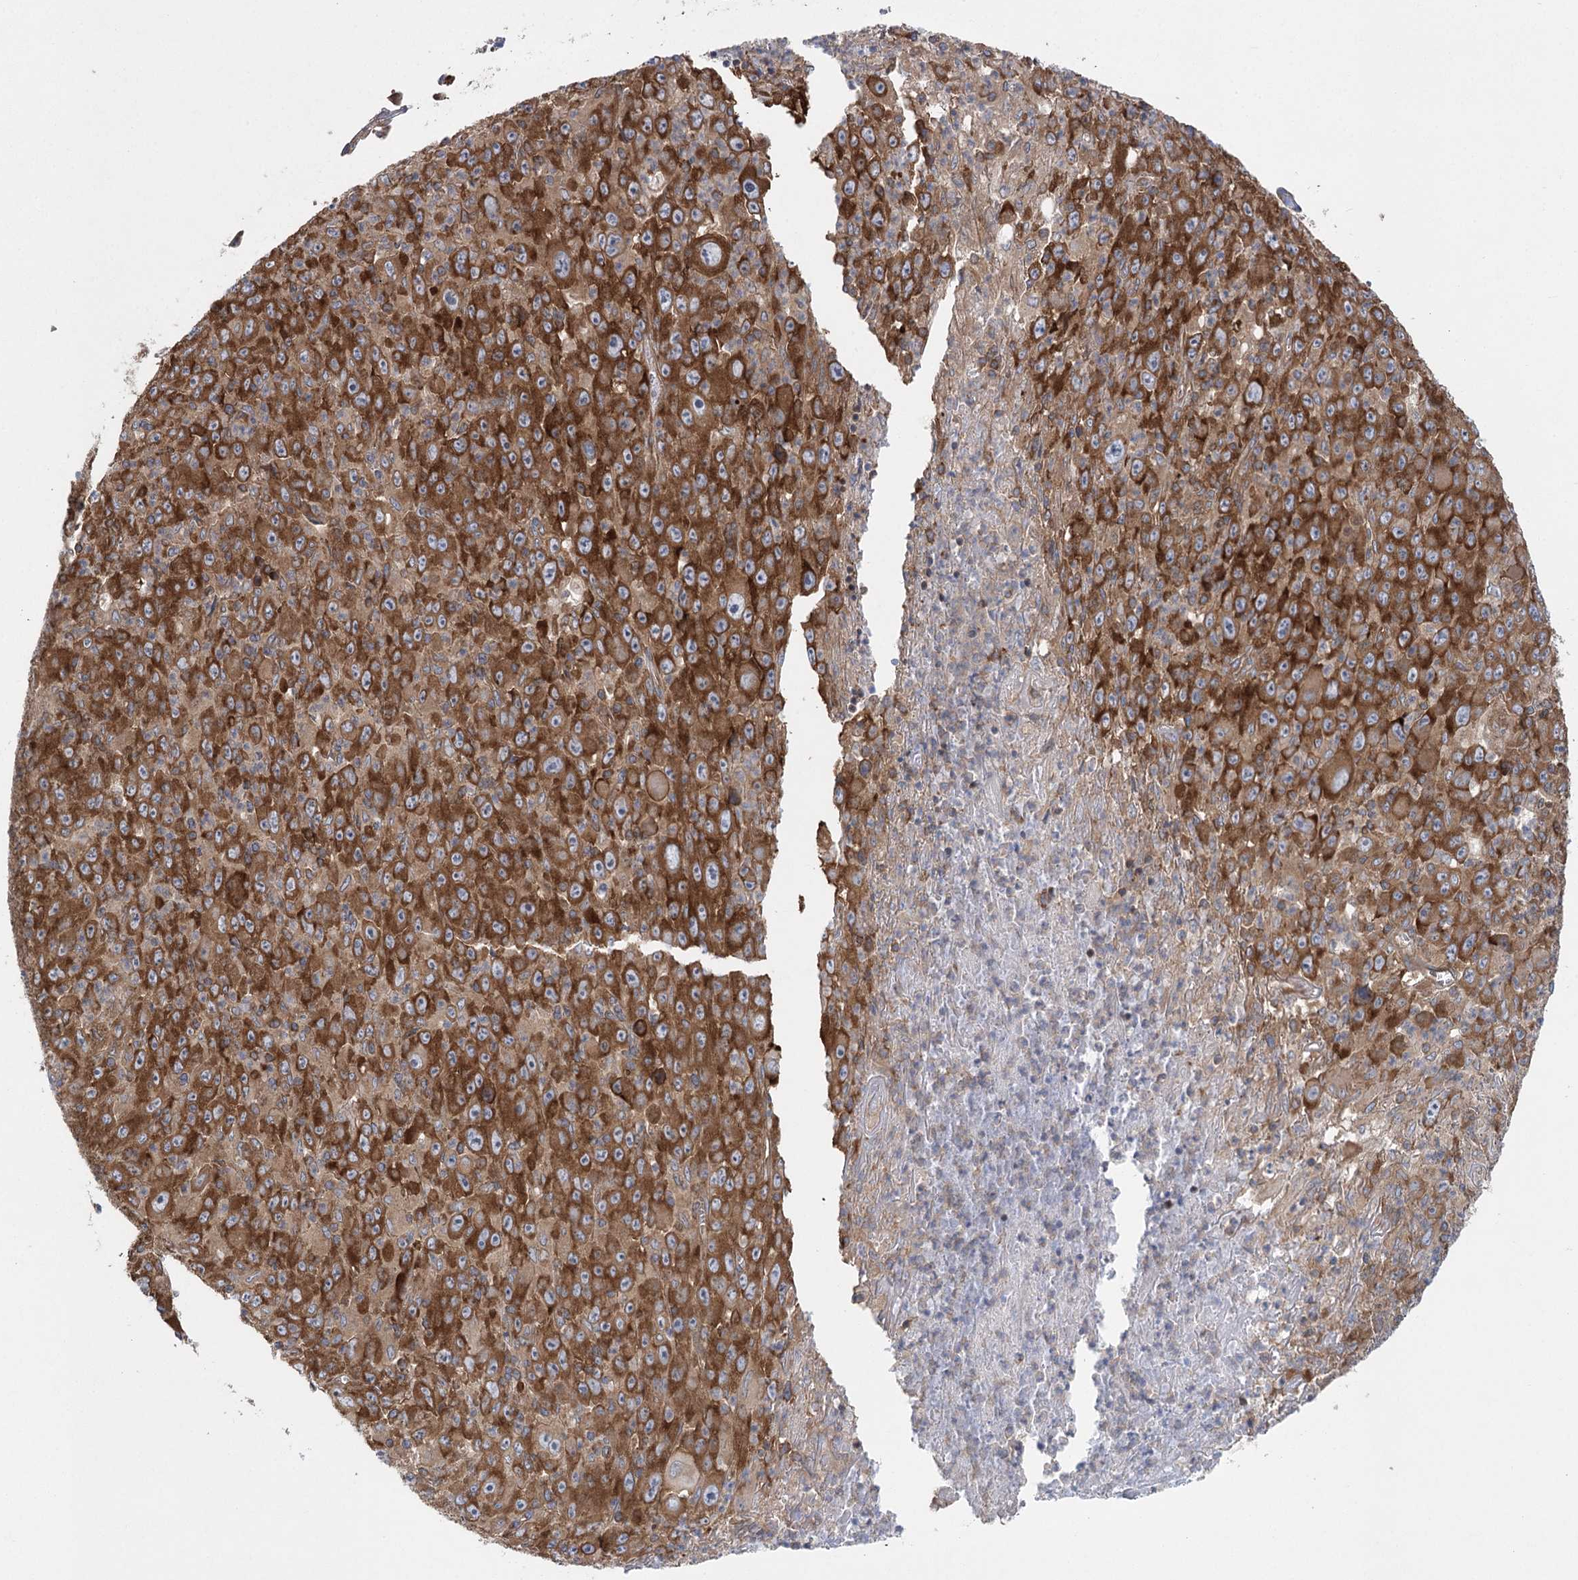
{"staining": {"intensity": "strong", "quantity": ">75%", "location": "cytoplasmic/membranous"}, "tissue": "melanoma", "cell_type": "Tumor cells", "image_type": "cancer", "snomed": [{"axis": "morphology", "description": "Malignant melanoma, Metastatic site"}, {"axis": "topography", "description": "Skin"}], "caption": "Melanoma stained with DAB (3,3'-diaminobenzidine) IHC demonstrates high levels of strong cytoplasmic/membranous positivity in about >75% of tumor cells.", "gene": "EIF3A", "patient": {"sex": "female", "age": 56}}